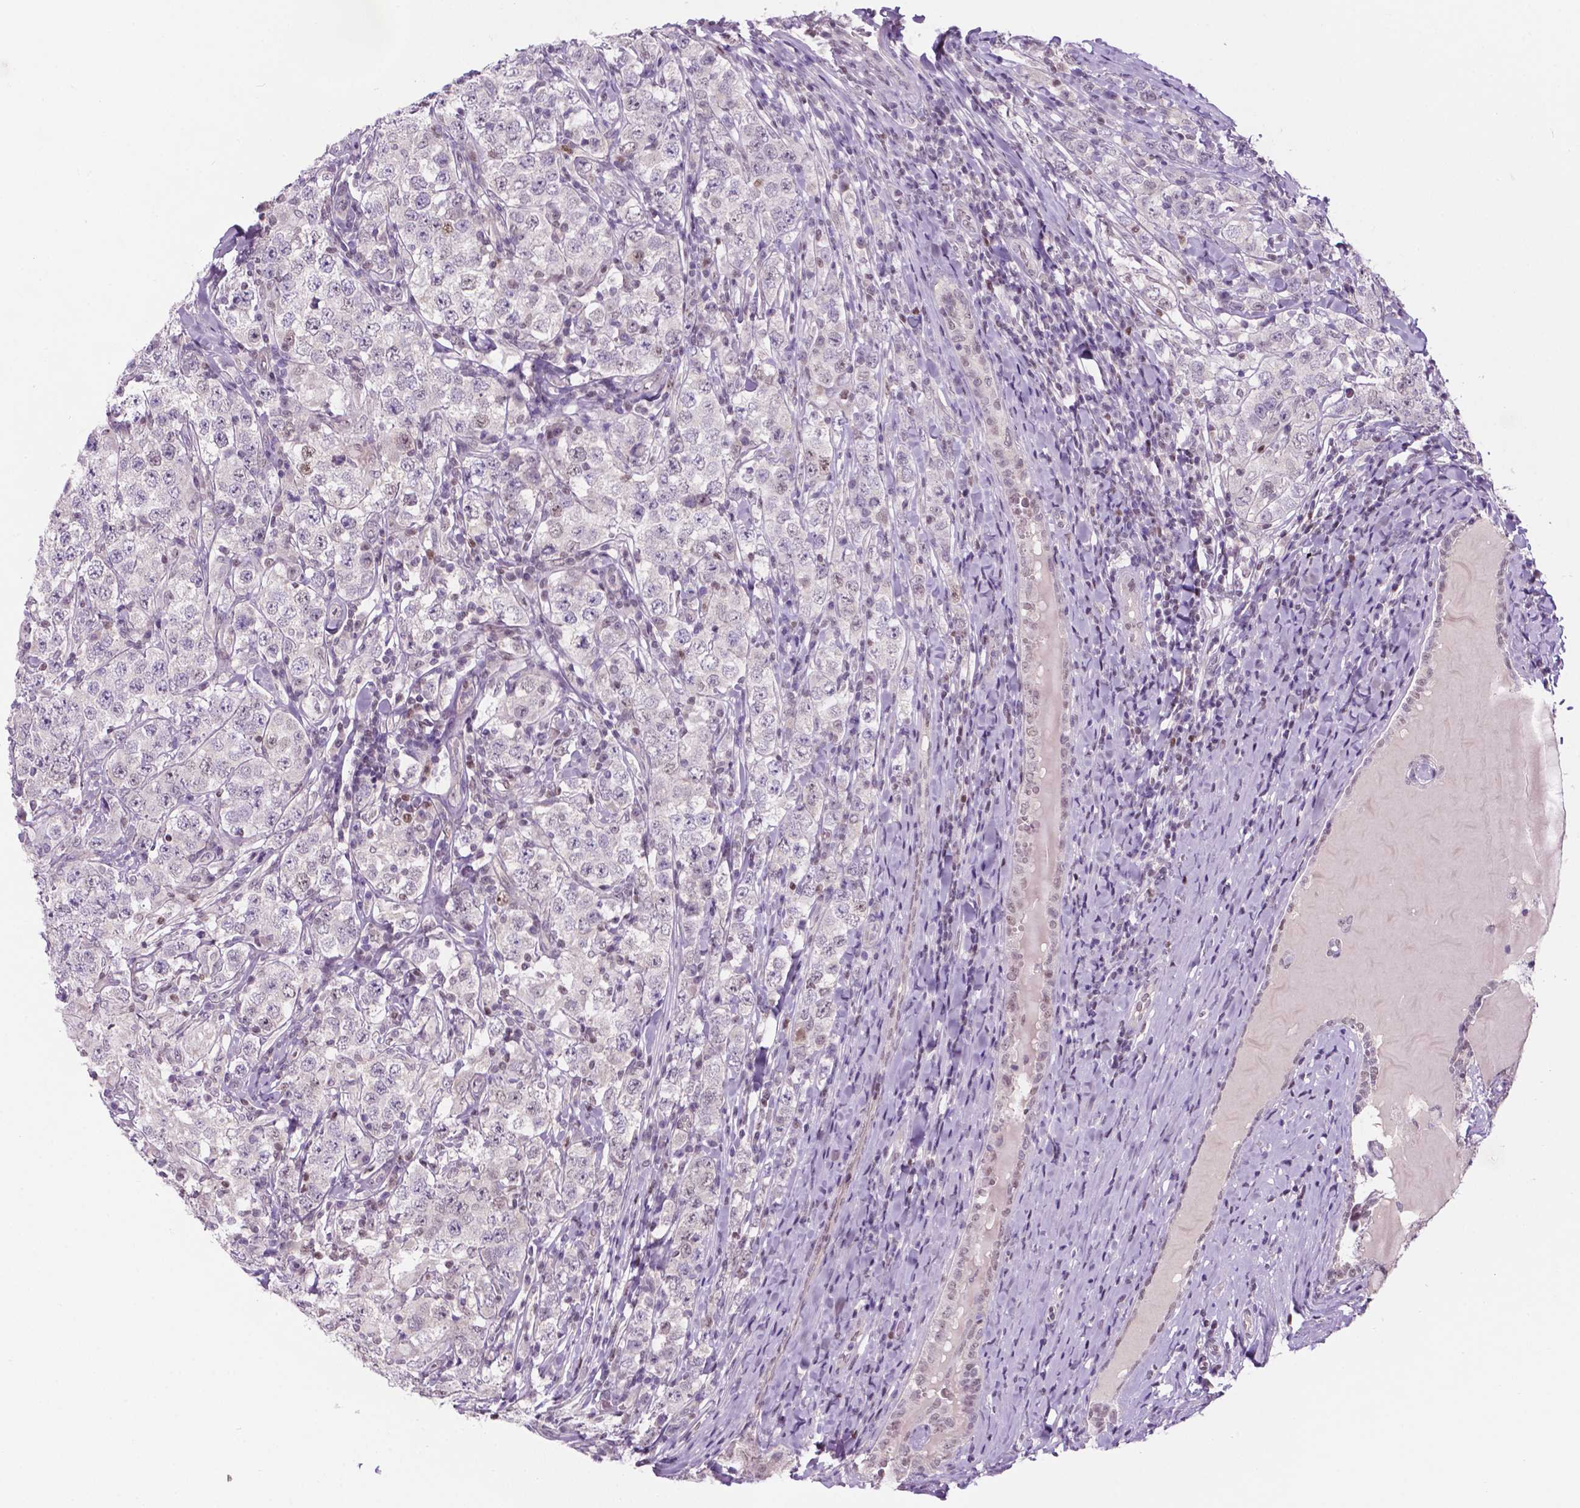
{"staining": {"intensity": "negative", "quantity": "none", "location": "none"}, "tissue": "testis cancer", "cell_type": "Tumor cells", "image_type": "cancer", "snomed": [{"axis": "morphology", "description": "Seminoma, NOS"}, {"axis": "morphology", "description": "Carcinoma, Embryonal, NOS"}, {"axis": "topography", "description": "Testis"}], "caption": "Immunohistochemical staining of testis cancer displays no significant expression in tumor cells.", "gene": "FAM50B", "patient": {"sex": "male", "age": 41}}